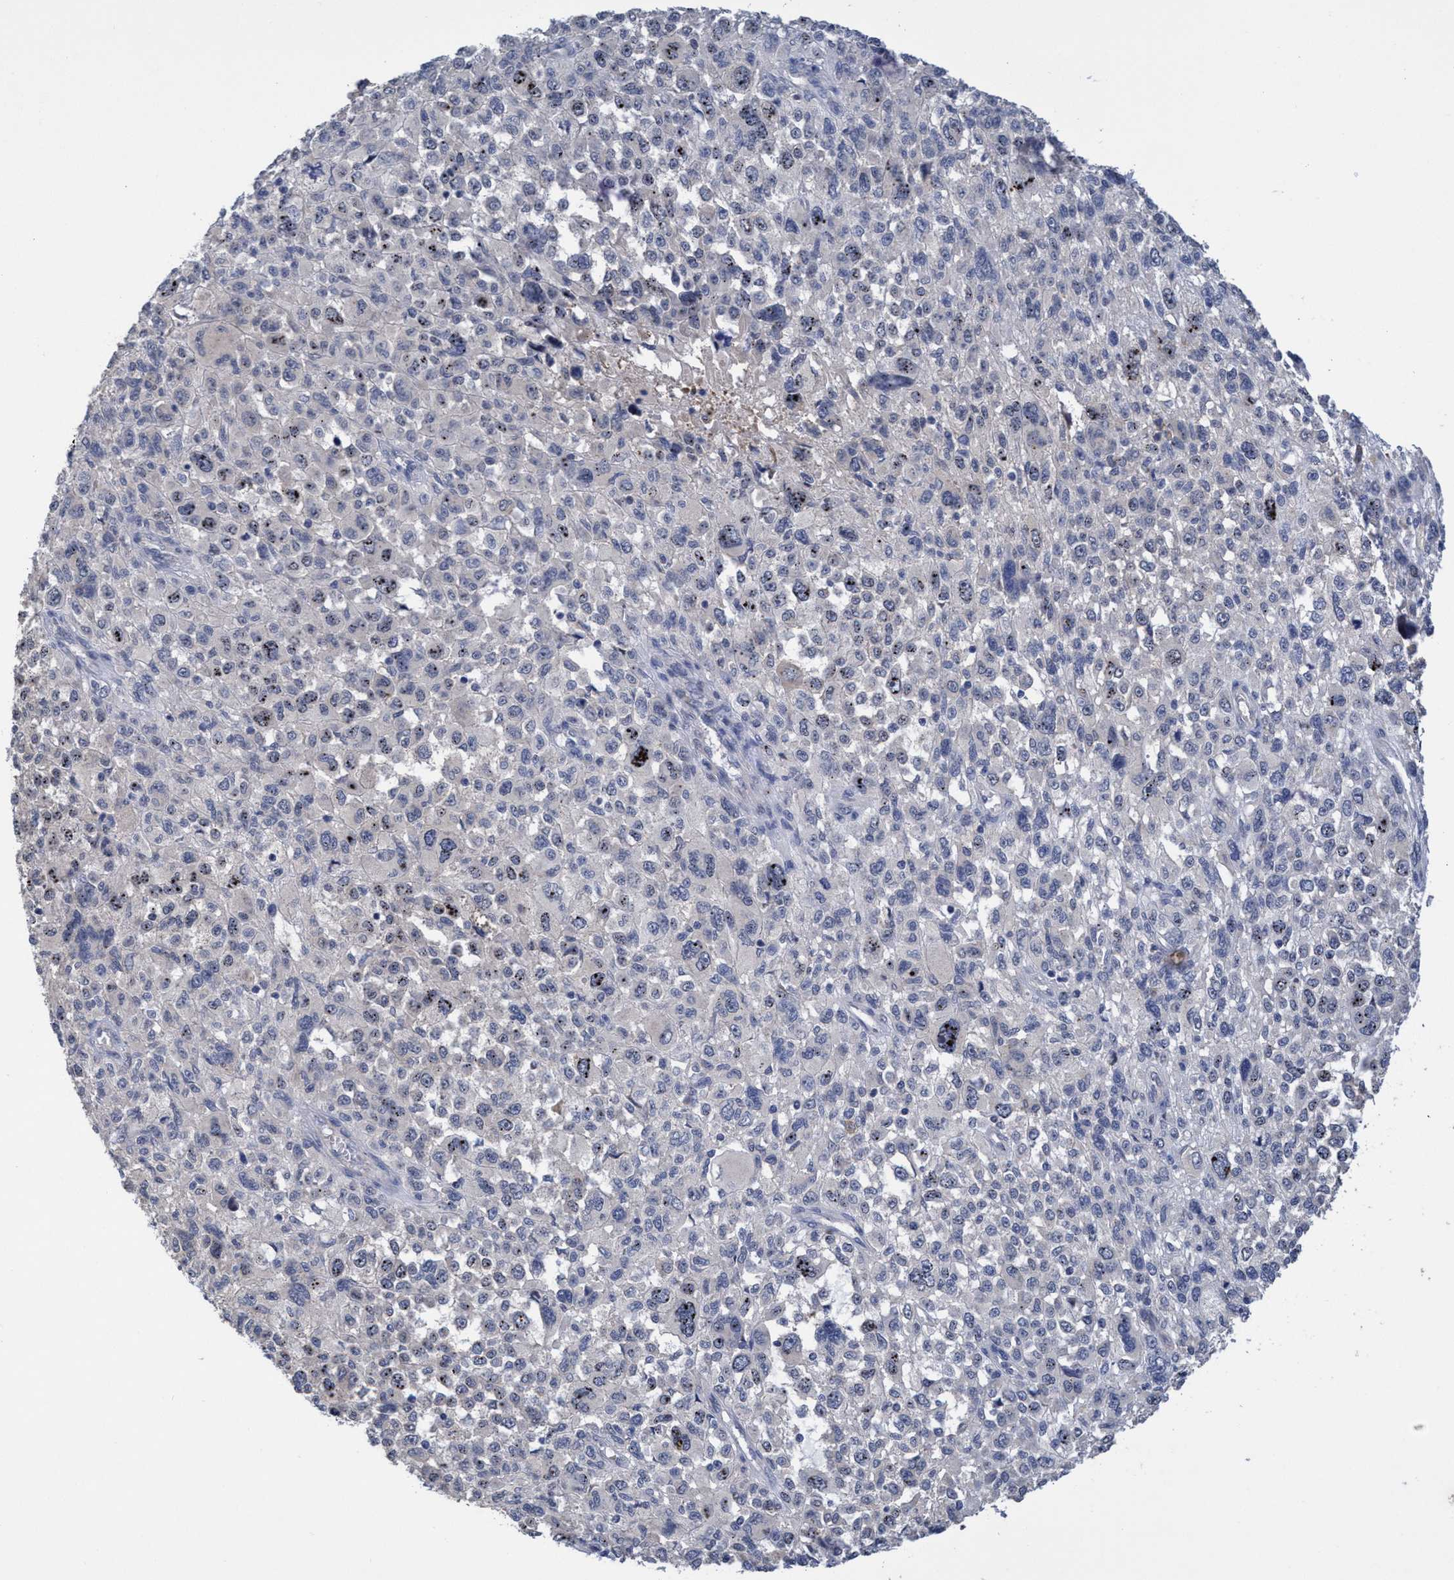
{"staining": {"intensity": "negative", "quantity": "none", "location": "none"}, "tissue": "melanoma", "cell_type": "Tumor cells", "image_type": "cancer", "snomed": [{"axis": "morphology", "description": "Malignant melanoma, NOS"}, {"axis": "topography", "description": "Skin"}], "caption": "This is an IHC photomicrograph of human malignant melanoma. There is no positivity in tumor cells.", "gene": "SEMA4D", "patient": {"sex": "female", "age": 55}}